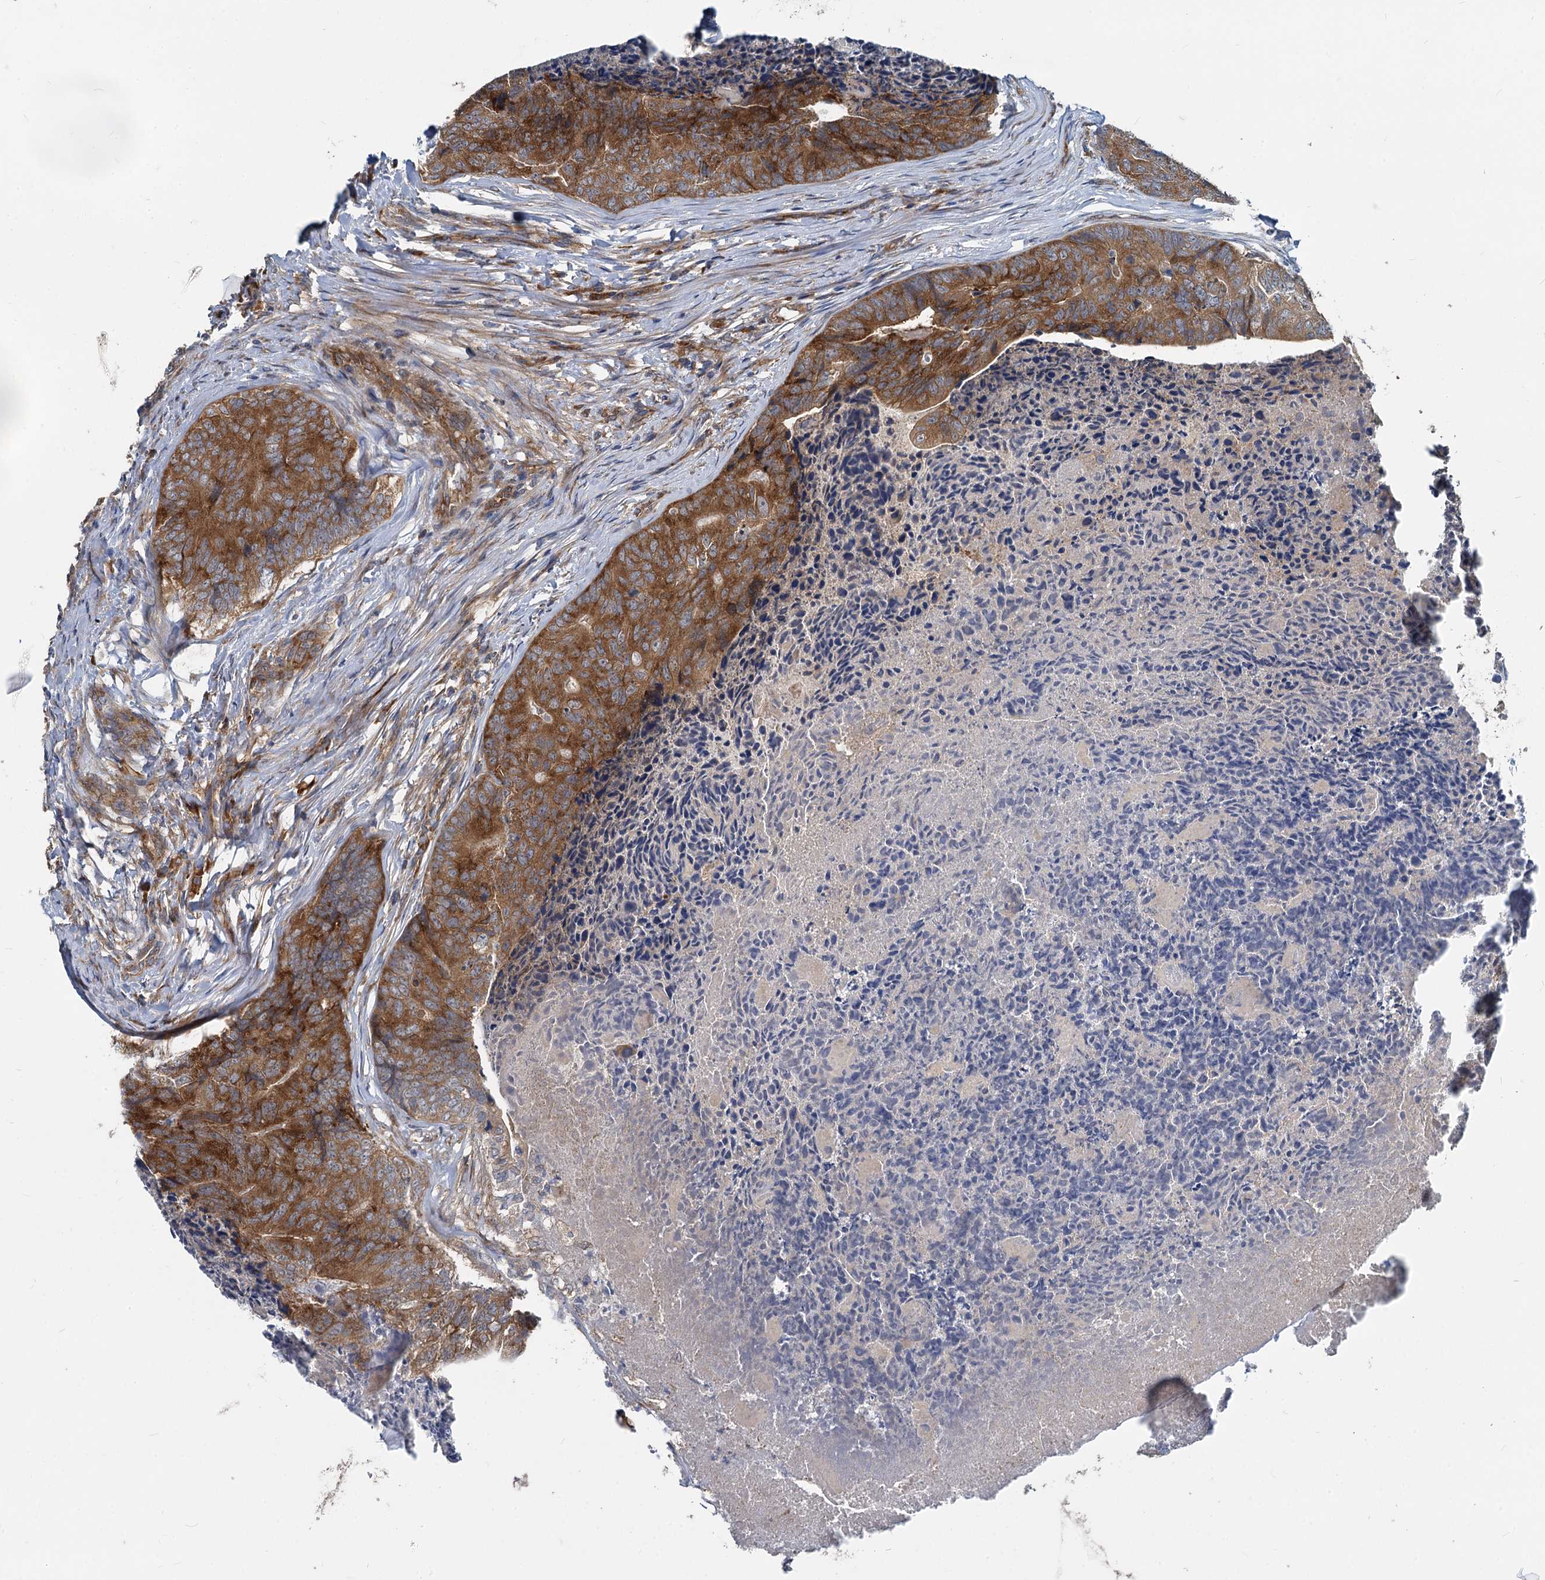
{"staining": {"intensity": "strong", "quantity": ">75%", "location": "cytoplasmic/membranous"}, "tissue": "colorectal cancer", "cell_type": "Tumor cells", "image_type": "cancer", "snomed": [{"axis": "morphology", "description": "Adenocarcinoma, NOS"}, {"axis": "topography", "description": "Colon"}], "caption": "Tumor cells reveal high levels of strong cytoplasmic/membranous staining in approximately >75% of cells in human colorectal cancer (adenocarcinoma).", "gene": "EIF2B2", "patient": {"sex": "female", "age": 67}}